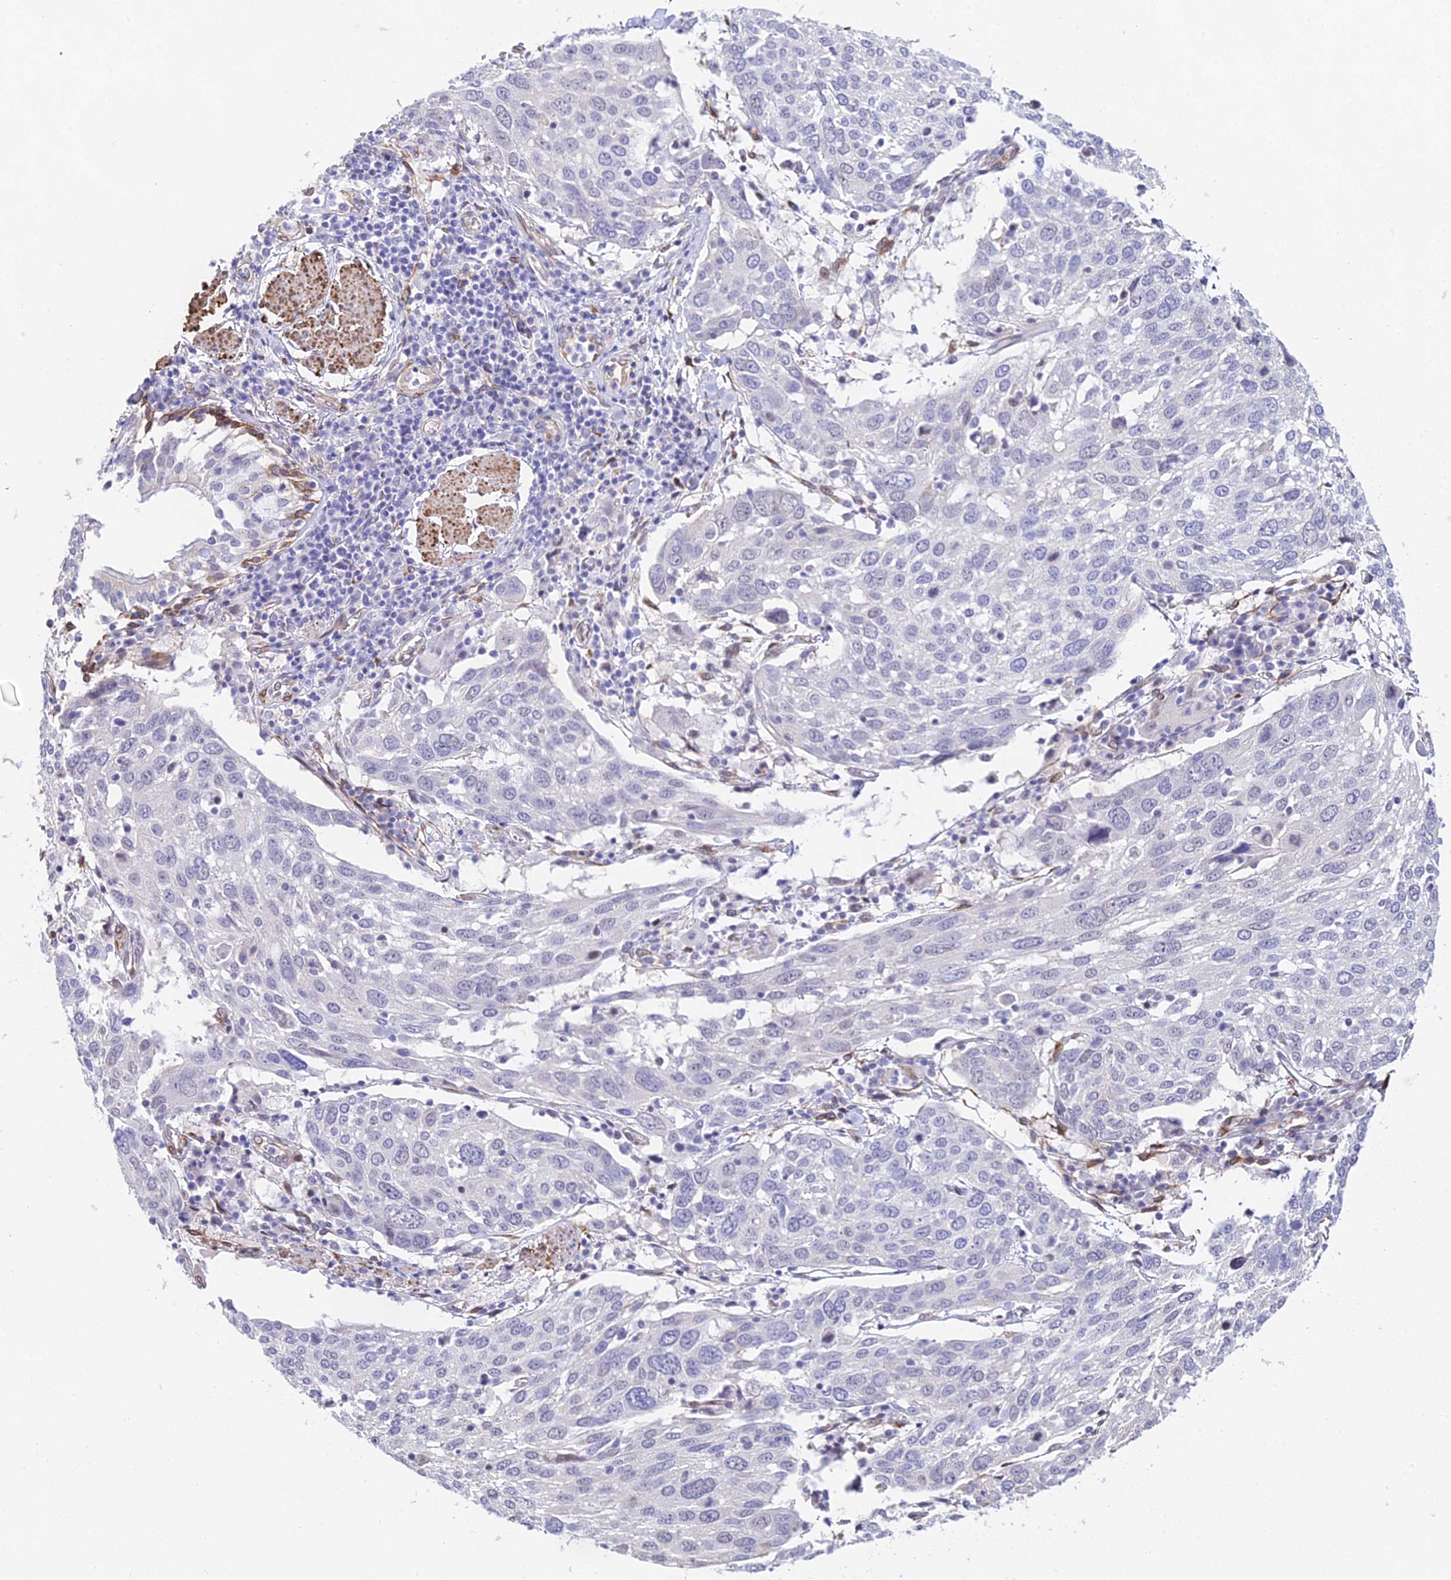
{"staining": {"intensity": "negative", "quantity": "none", "location": "none"}, "tissue": "lung cancer", "cell_type": "Tumor cells", "image_type": "cancer", "snomed": [{"axis": "morphology", "description": "Squamous cell carcinoma, NOS"}, {"axis": "topography", "description": "Lung"}], "caption": "Lung cancer (squamous cell carcinoma) stained for a protein using immunohistochemistry (IHC) shows no staining tumor cells.", "gene": "MXRA7", "patient": {"sex": "male", "age": 65}}